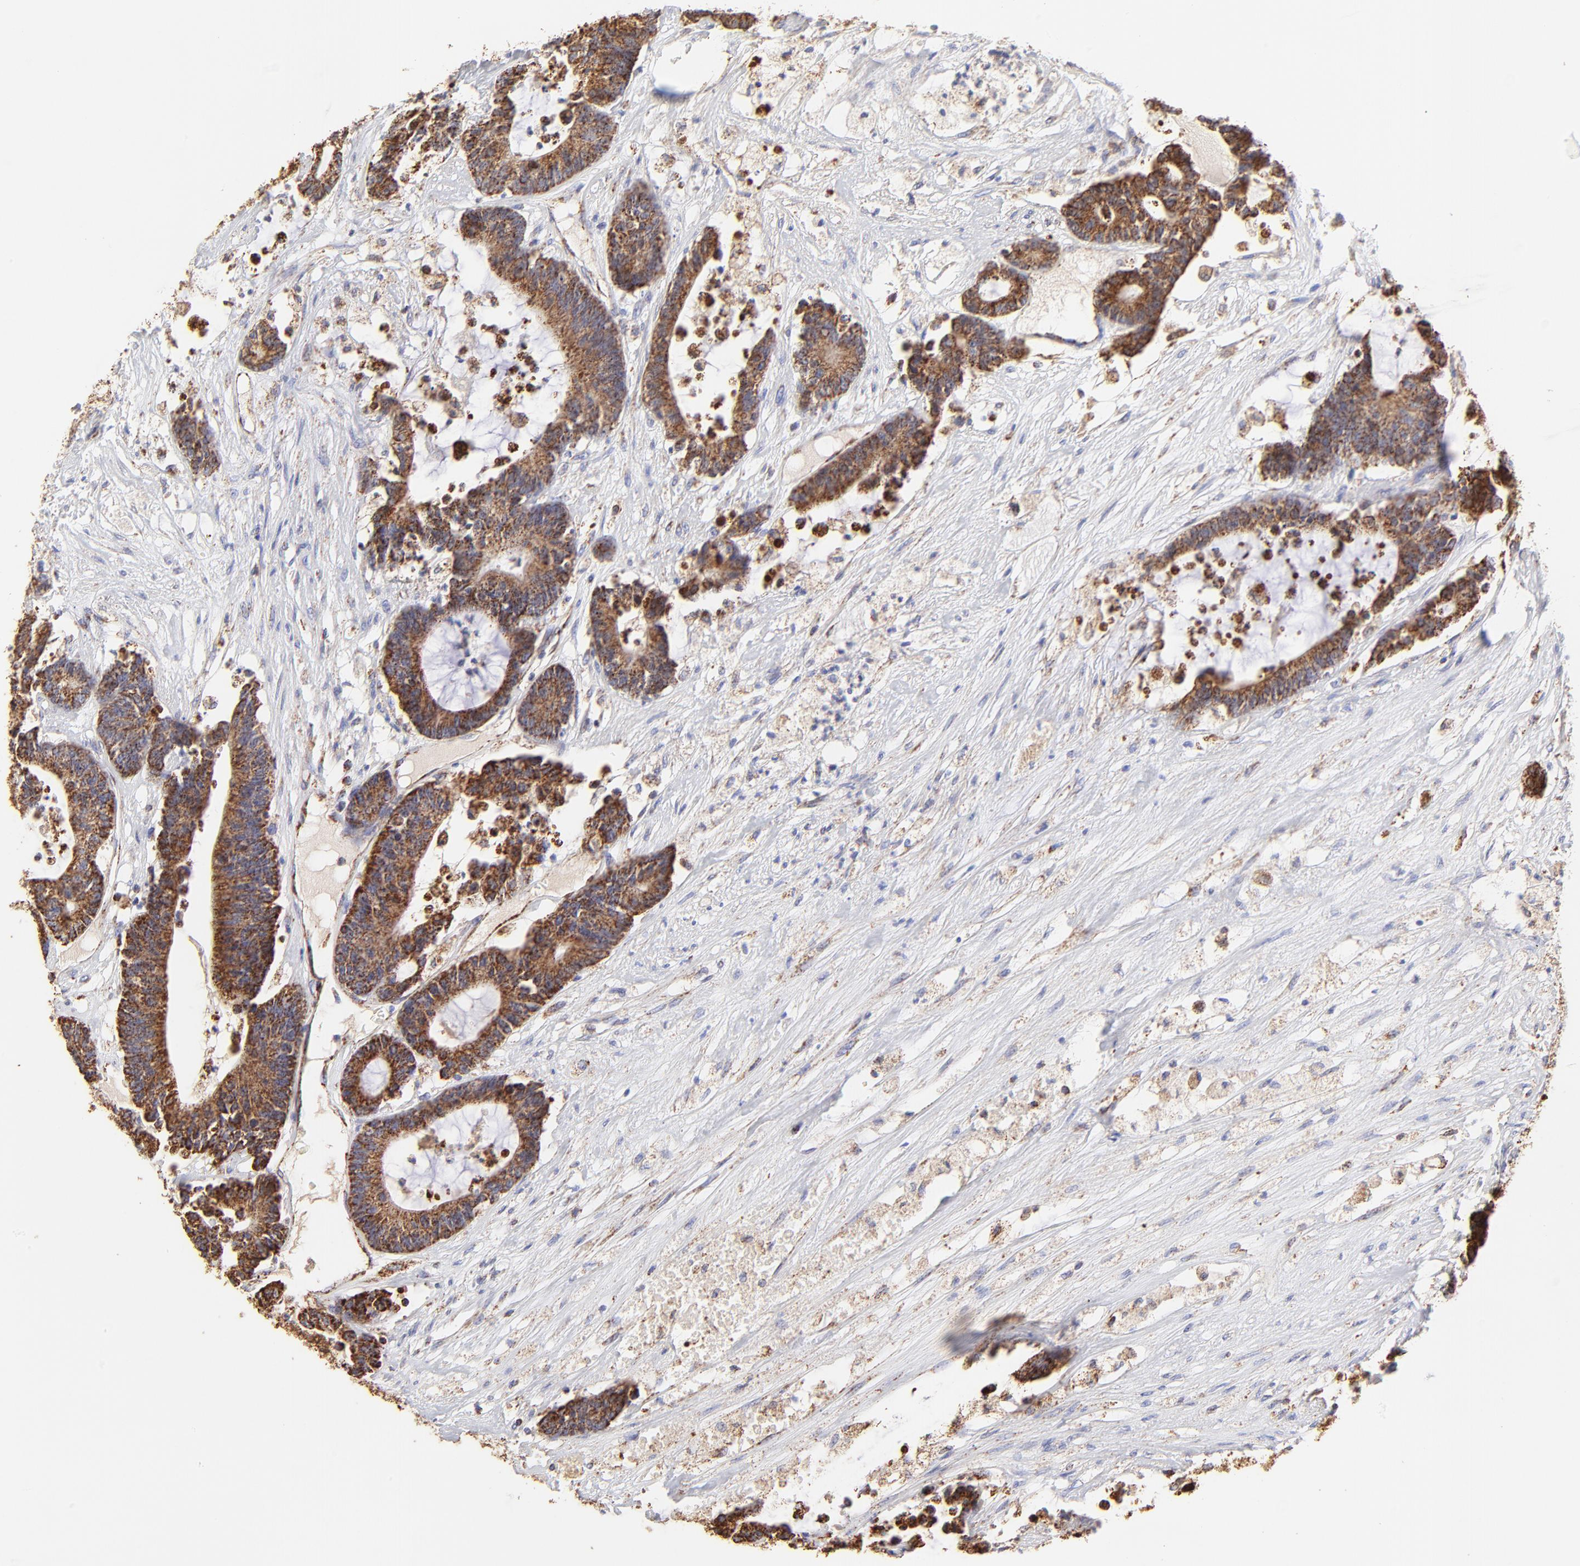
{"staining": {"intensity": "strong", "quantity": ">75%", "location": "cytoplasmic/membranous"}, "tissue": "colorectal cancer", "cell_type": "Tumor cells", "image_type": "cancer", "snomed": [{"axis": "morphology", "description": "Adenocarcinoma, NOS"}, {"axis": "topography", "description": "Colon"}], "caption": "This photomicrograph demonstrates IHC staining of human colorectal adenocarcinoma, with high strong cytoplasmic/membranous staining in approximately >75% of tumor cells.", "gene": "ECH1", "patient": {"sex": "female", "age": 84}}